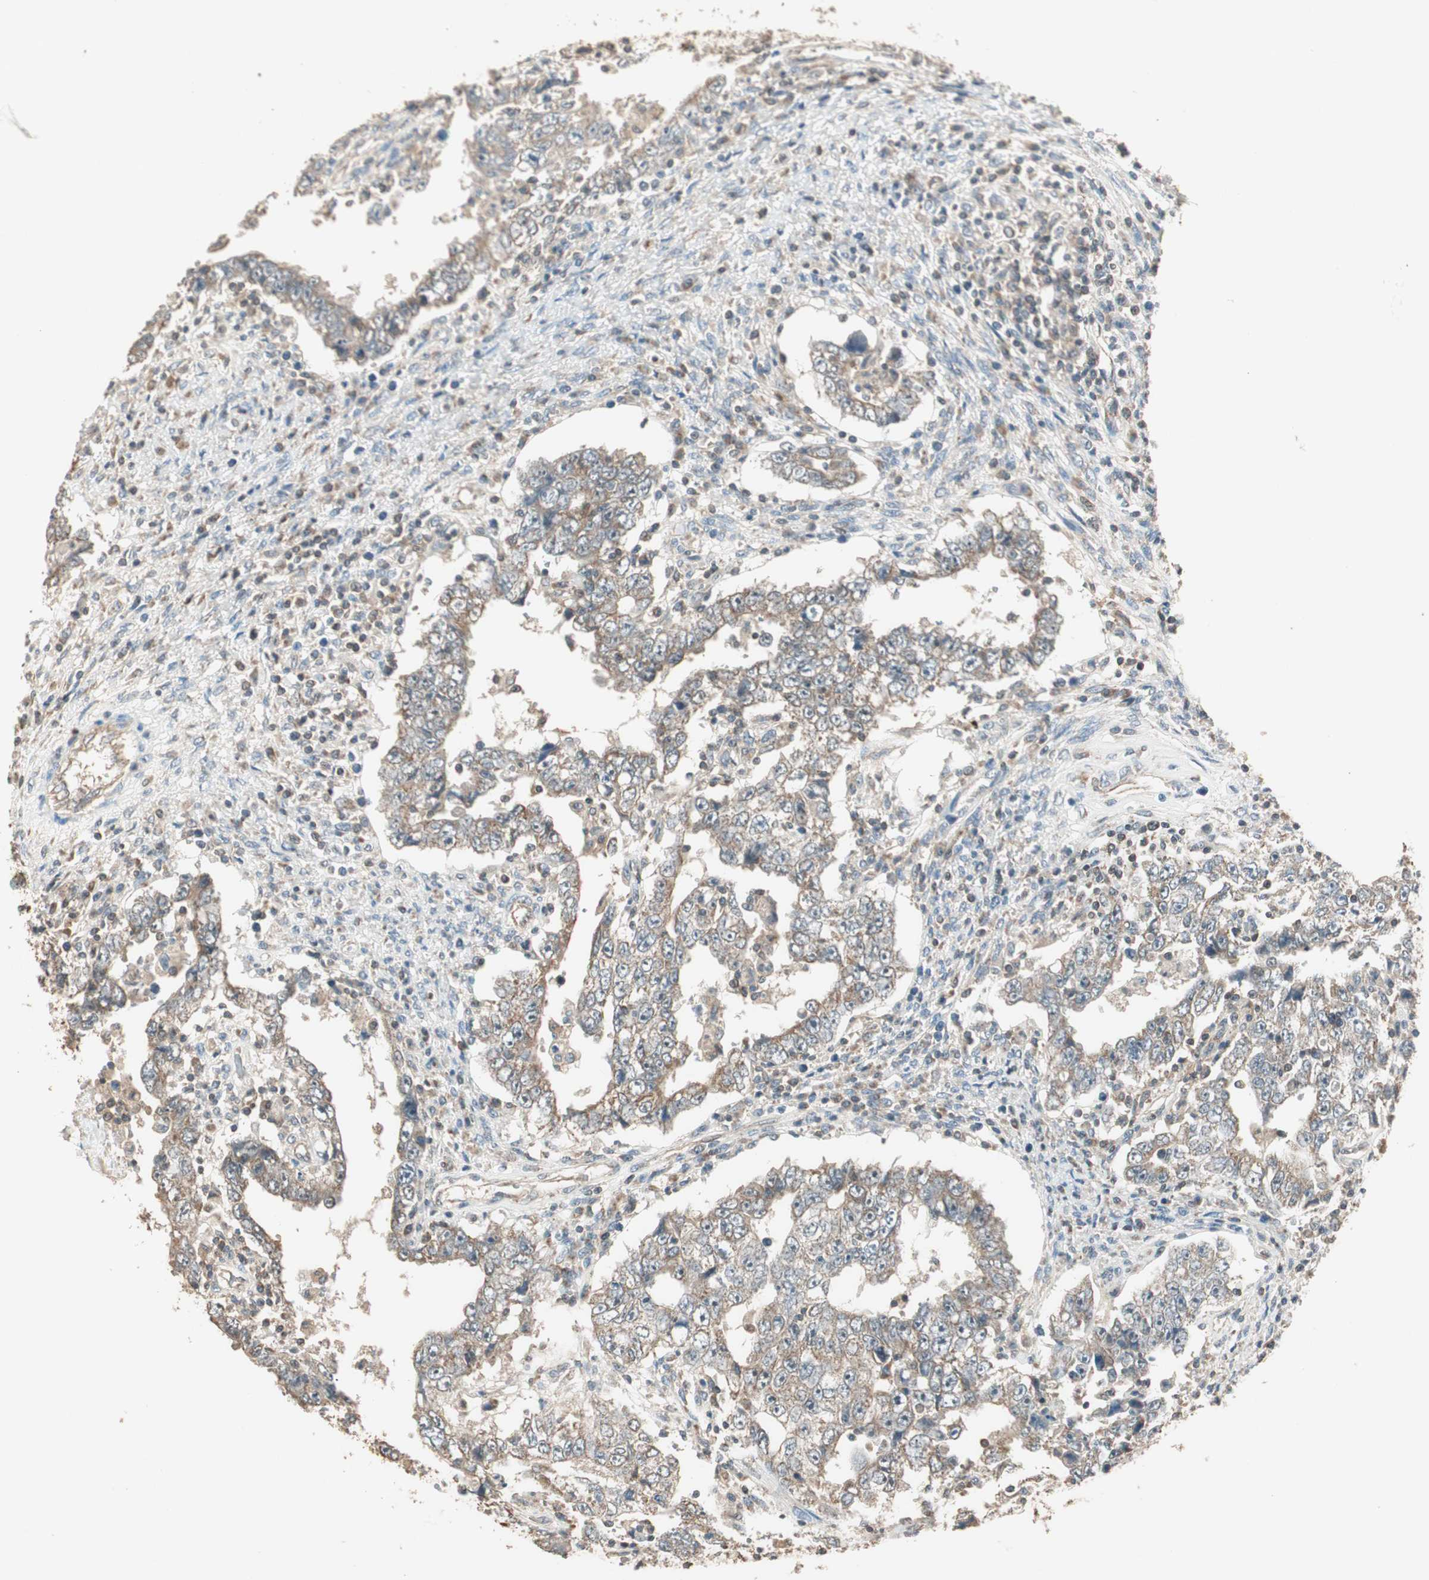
{"staining": {"intensity": "weak", "quantity": ">75%", "location": "cytoplasmic/membranous"}, "tissue": "testis cancer", "cell_type": "Tumor cells", "image_type": "cancer", "snomed": [{"axis": "morphology", "description": "Carcinoma, Embryonal, NOS"}, {"axis": "topography", "description": "Testis"}], "caption": "This photomicrograph displays immunohistochemistry (IHC) staining of testis embryonal carcinoma, with low weak cytoplasmic/membranous expression in approximately >75% of tumor cells.", "gene": "TRIM21", "patient": {"sex": "male", "age": 26}}